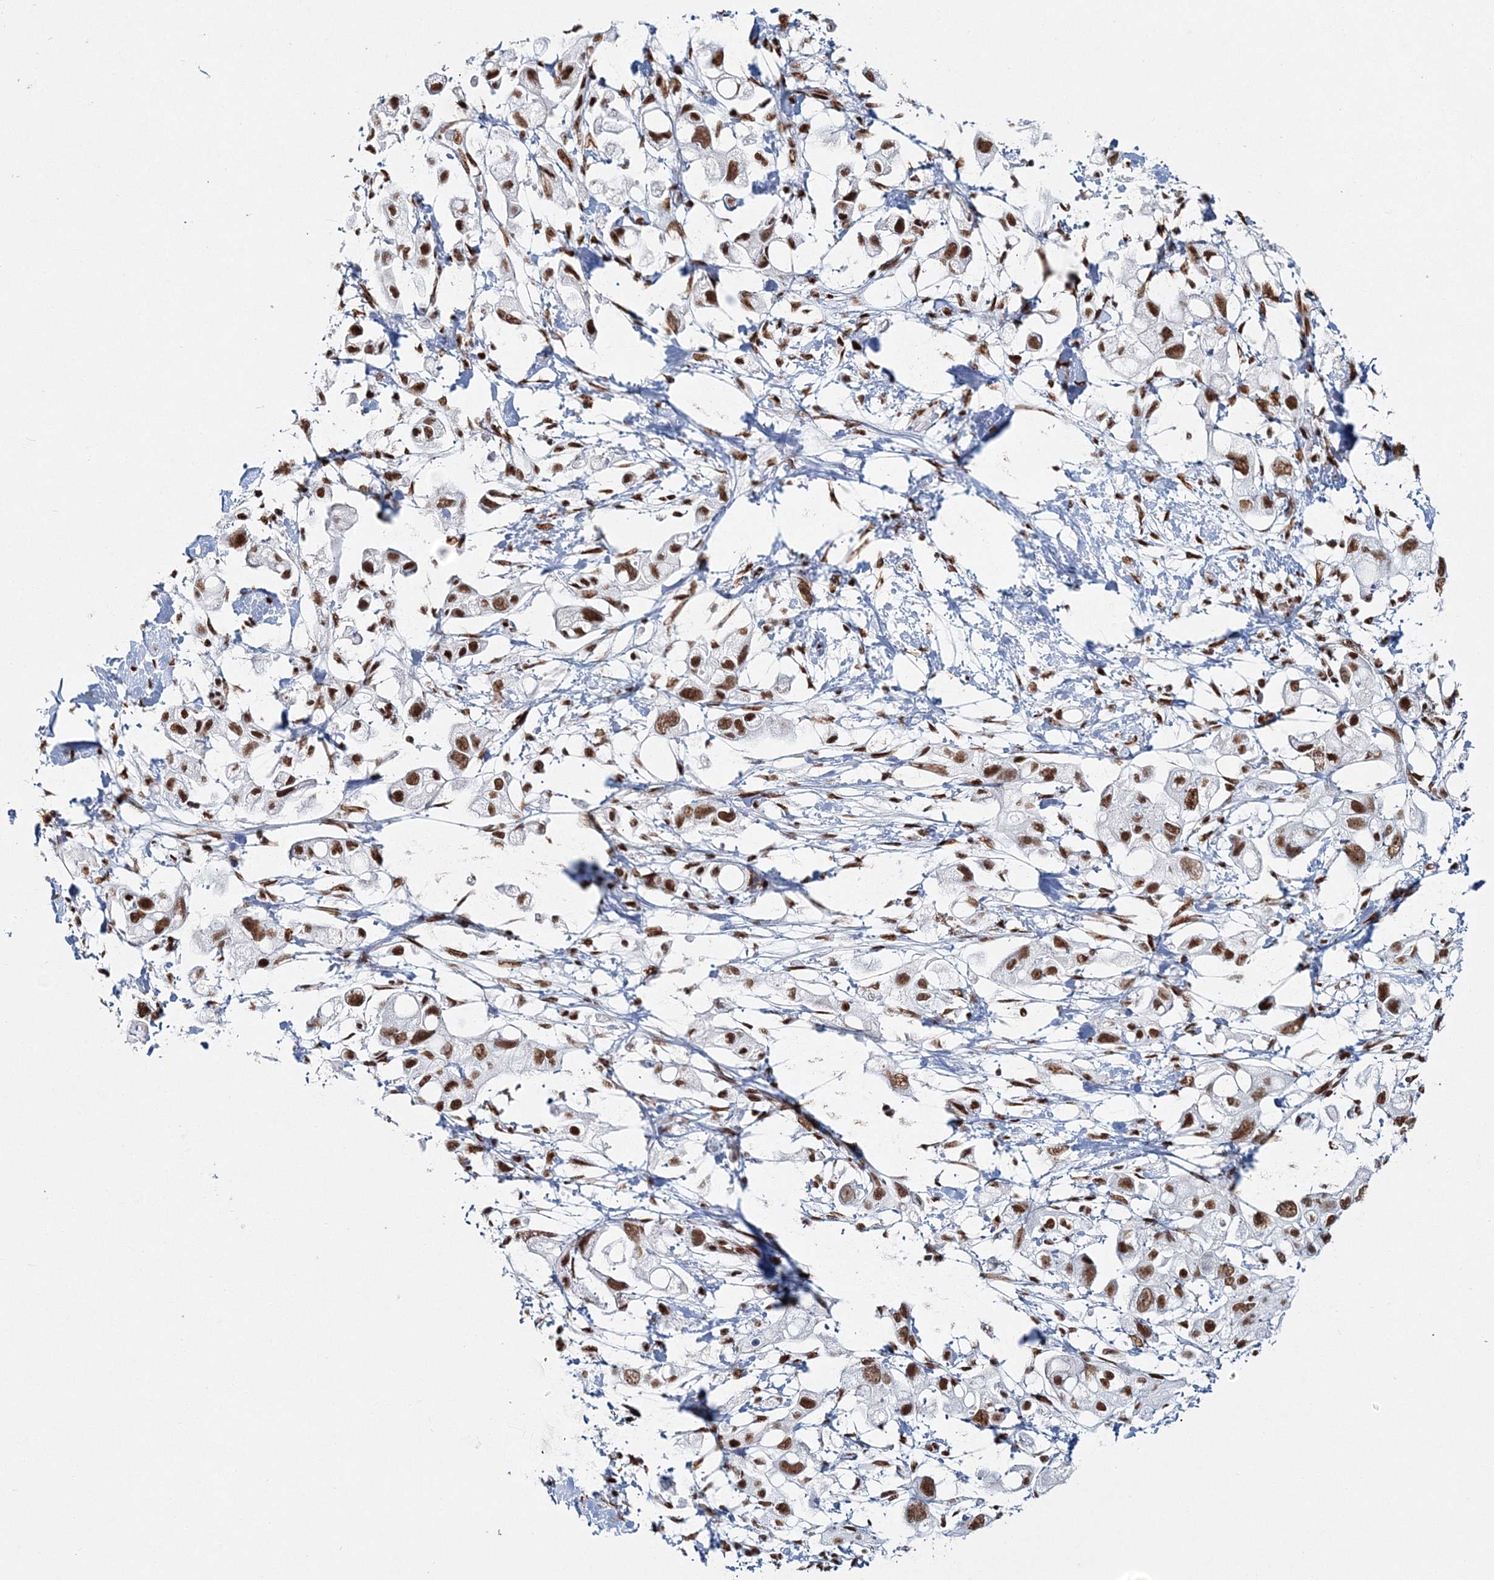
{"staining": {"intensity": "moderate", "quantity": ">75%", "location": "nuclear"}, "tissue": "pancreatic cancer", "cell_type": "Tumor cells", "image_type": "cancer", "snomed": [{"axis": "morphology", "description": "Adenocarcinoma, NOS"}, {"axis": "topography", "description": "Pancreas"}], "caption": "An immunohistochemistry (IHC) photomicrograph of tumor tissue is shown. Protein staining in brown shows moderate nuclear positivity in adenocarcinoma (pancreatic) within tumor cells.", "gene": "QRICH1", "patient": {"sex": "female", "age": 56}}